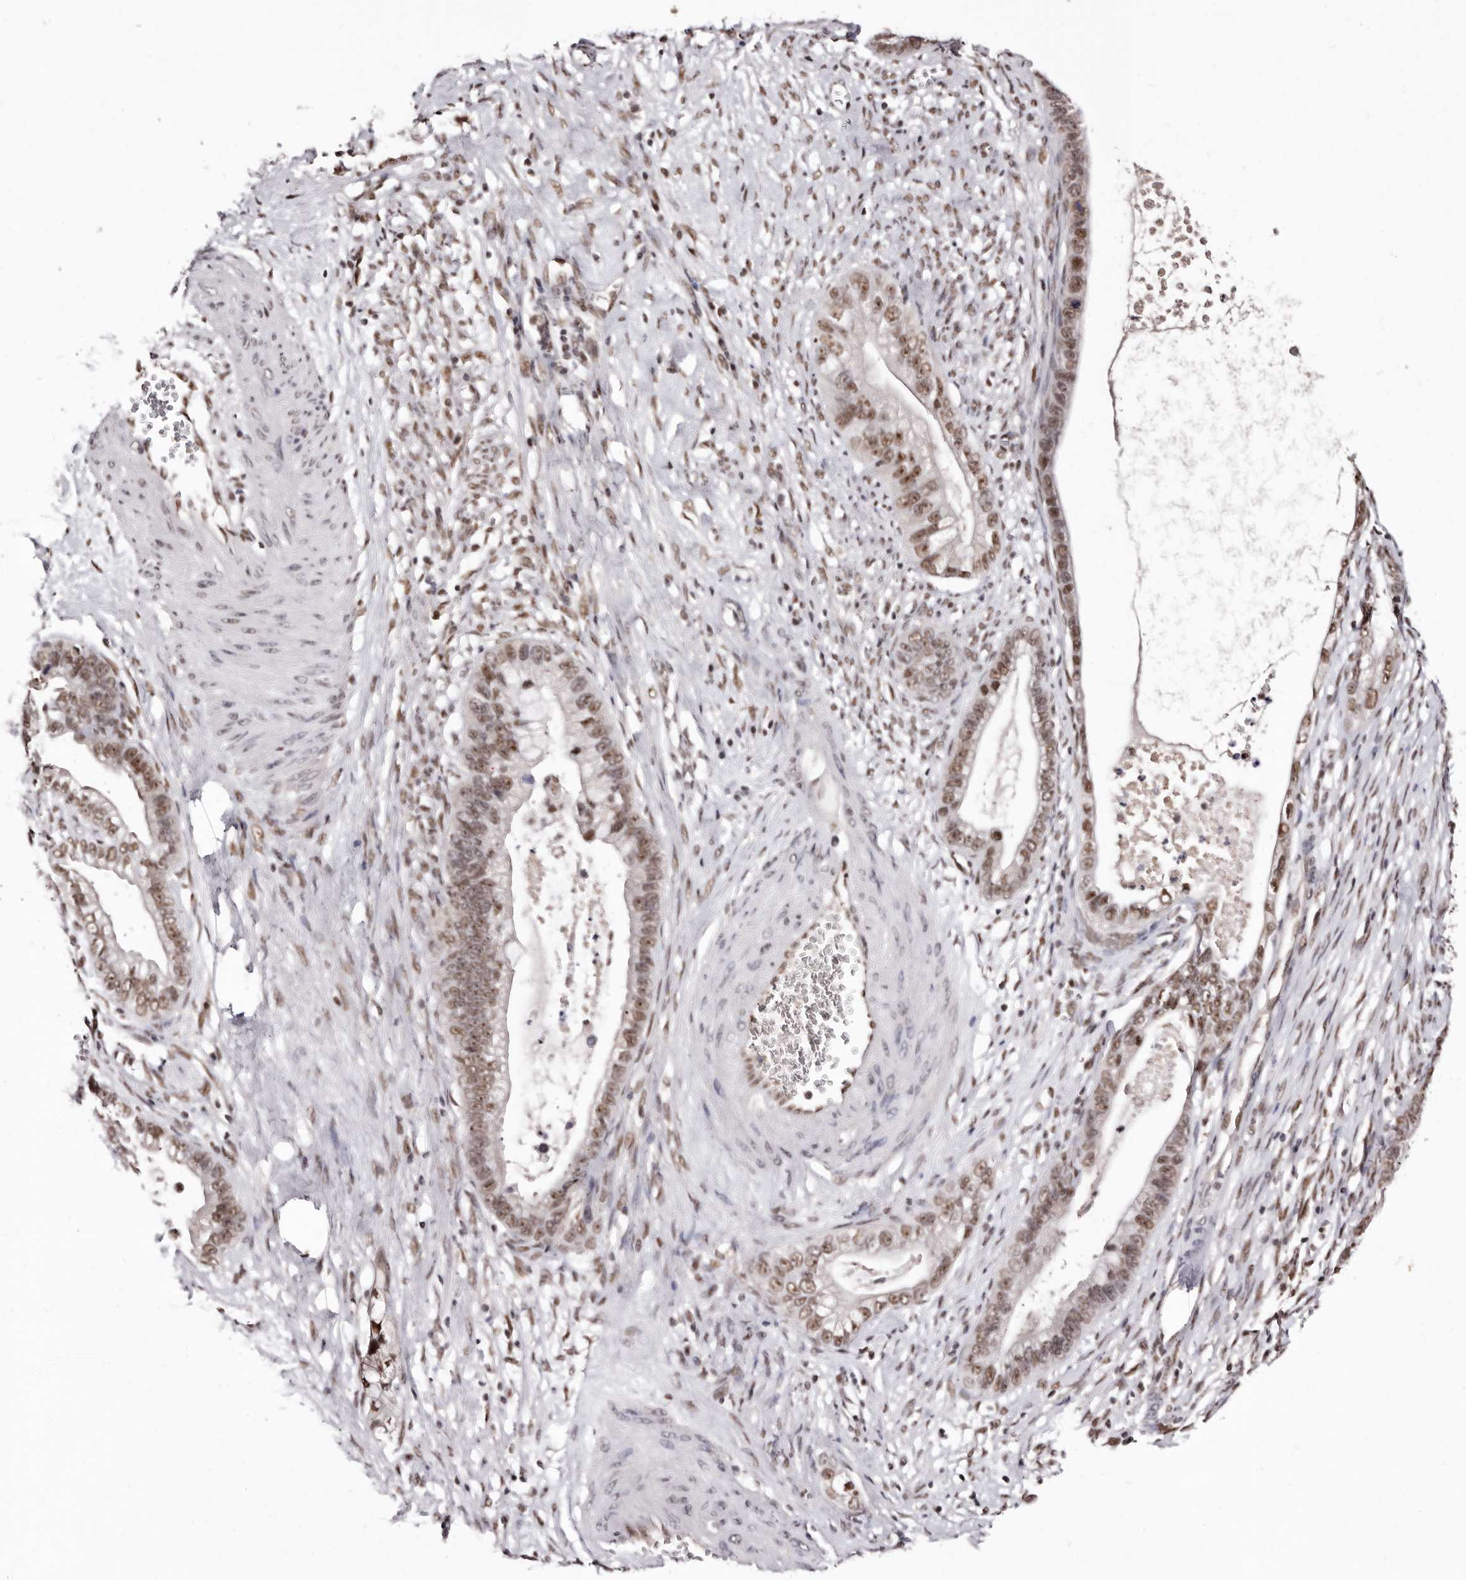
{"staining": {"intensity": "moderate", "quantity": ">75%", "location": "nuclear"}, "tissue": "cervical cancer", "cell_type": "Tumor cells", "image_type": "cancer", "snomed": [{"axis": "morphology", "description": "Adenocarcinoma, NOS"}, {"axis": "topography", "description": "Cervix"}], "caption": "An image showing moderate nuclear positivity in about >75% of tumor cells in cervical cancer, as visualized by brown immunohistochemical staining.", "gene": "ANAPC11", "patient": {"sex": "female", "age": 44}}